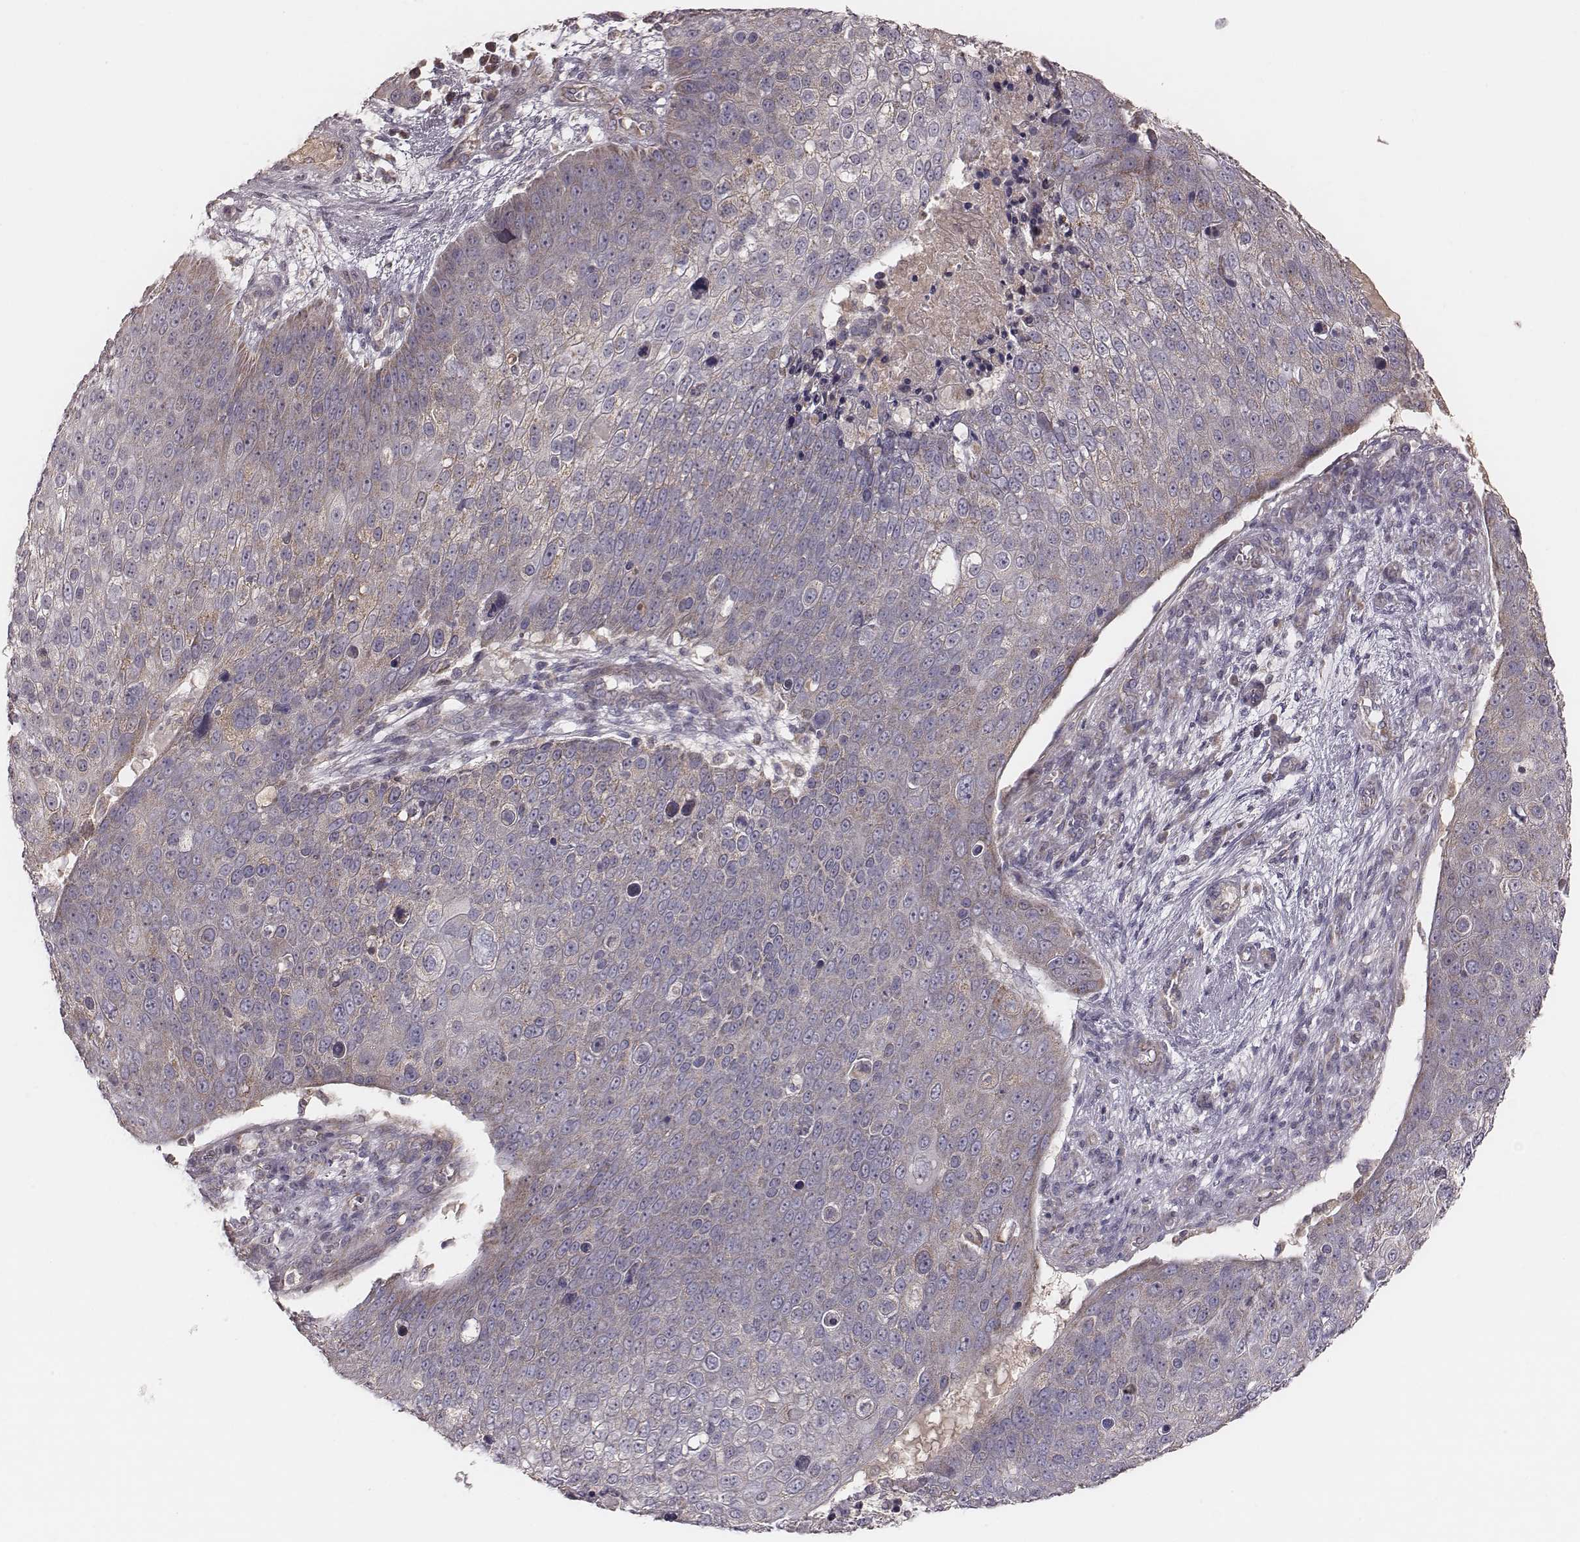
{"staining": {"intensity": "weak", "quantity": "<25%", "location": "cytoplasmic/membranous"}, "tissue": "skin cancer", "cell_type": "Tumor cells", "image_type": "cancer", "snomed": [{"axis": "morphology", "description": "Squamous cell carcinoma, NOS"}, {"axis": "topography", "description": "Skin"}], "caption": "Immunohistochemistry of squamous cell carcinoma (skin) demonstrates no positivity in tumor cells.", "gene": "MRPS27", "patient": {"sex": "male", "age": 71}}